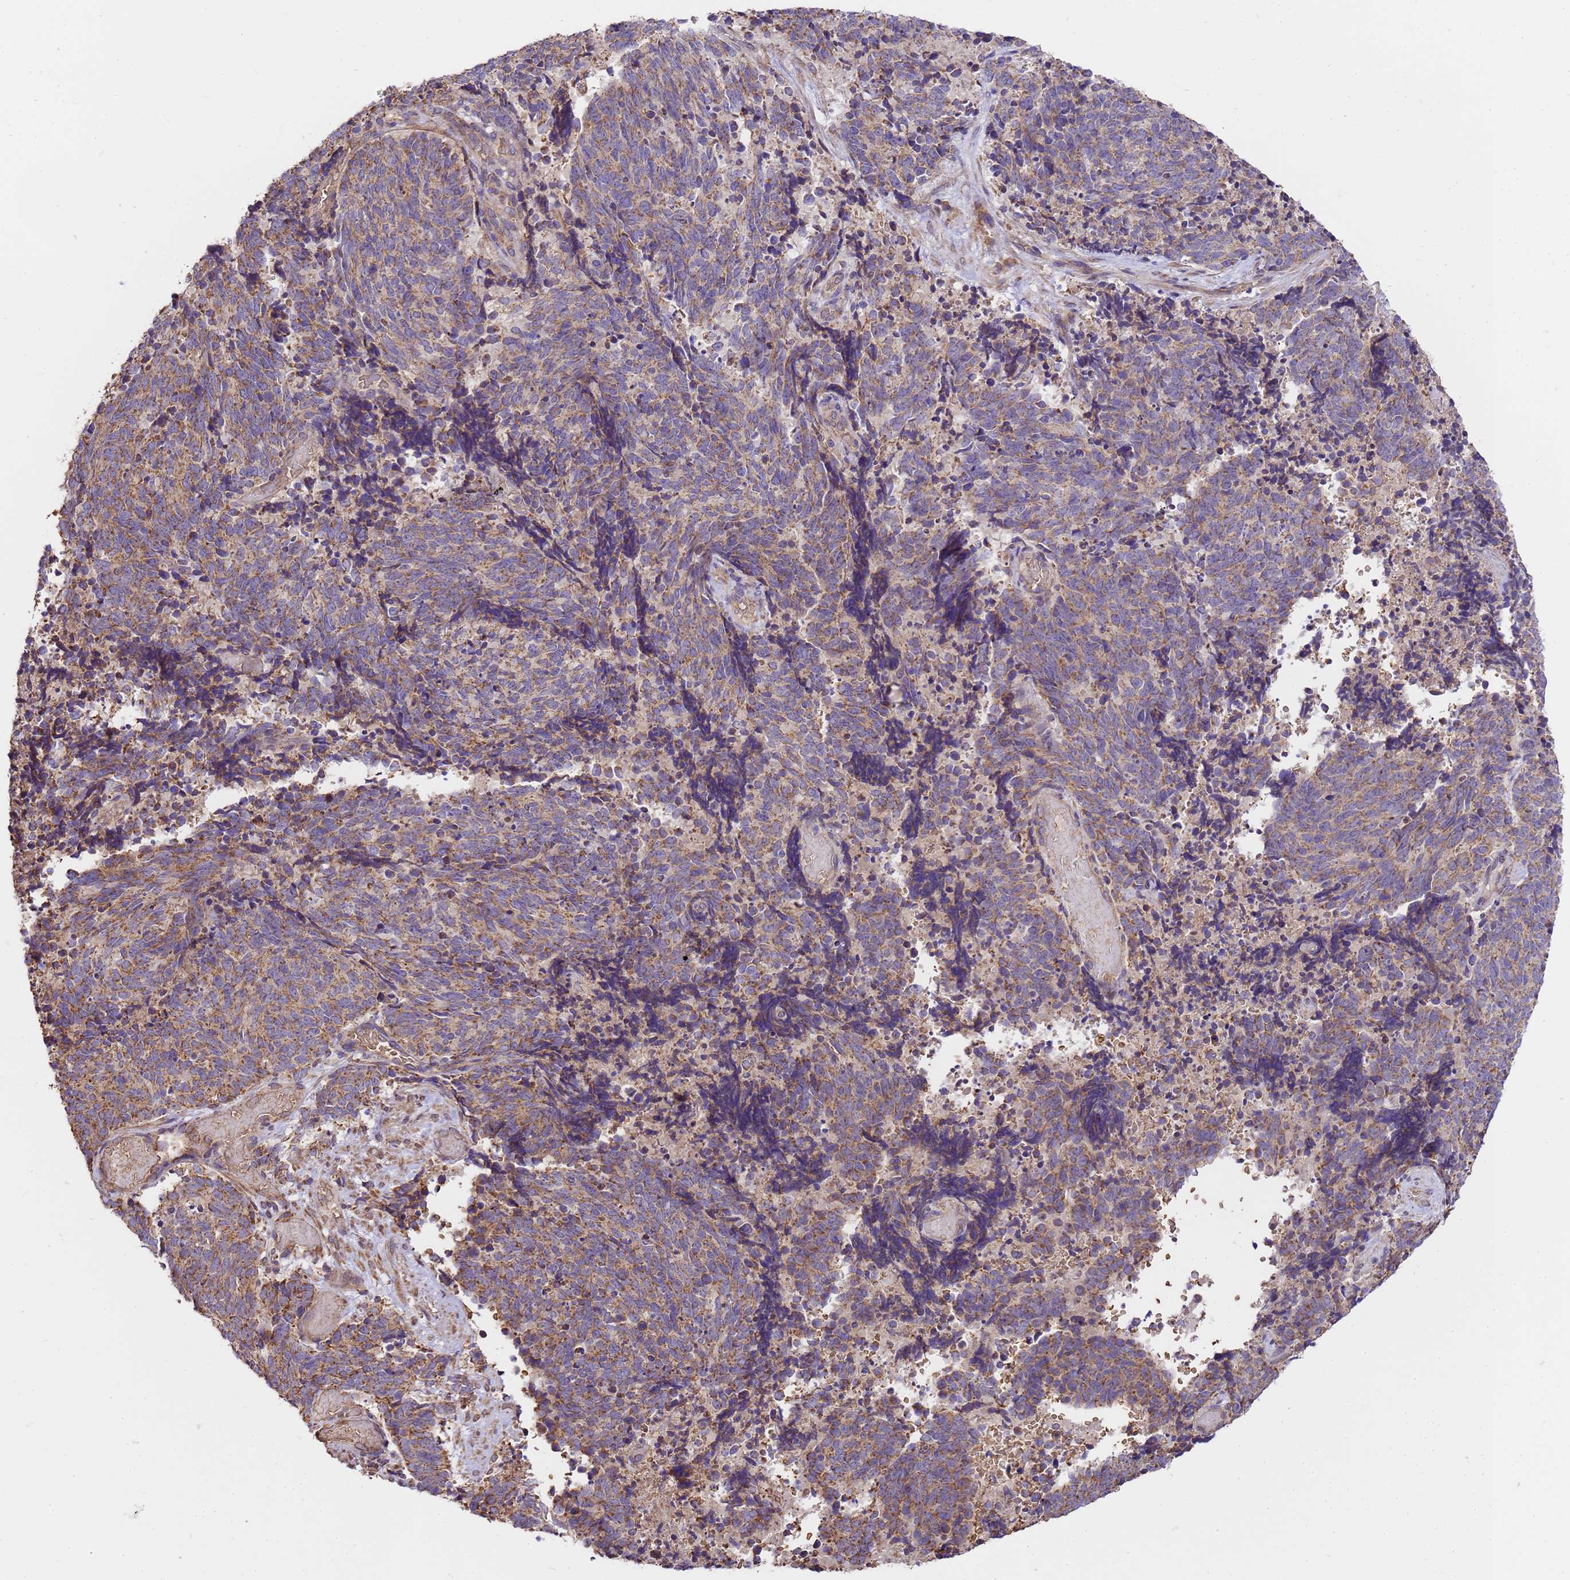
{"staining": {"intensity": "moderate", "quantity": ">75%", "location": "cytoplasmic/membranous"}, "tissue": "cervical cancer", "cell_type": "Tumor cells", "image_type": "cancer", "snomed": [{"axis": "morphology", "description": "Squamous cell carcinoma, NOS"}, {"axis": "topography", "description": "Cervix"}], "caption": "Cervical cancer (squamous cell carcinoma) stained with a protein marker shows moderate staining in tumor cells.", "gene": "LRRIQ1", "patient": {"sex": "female", "age": 29}}